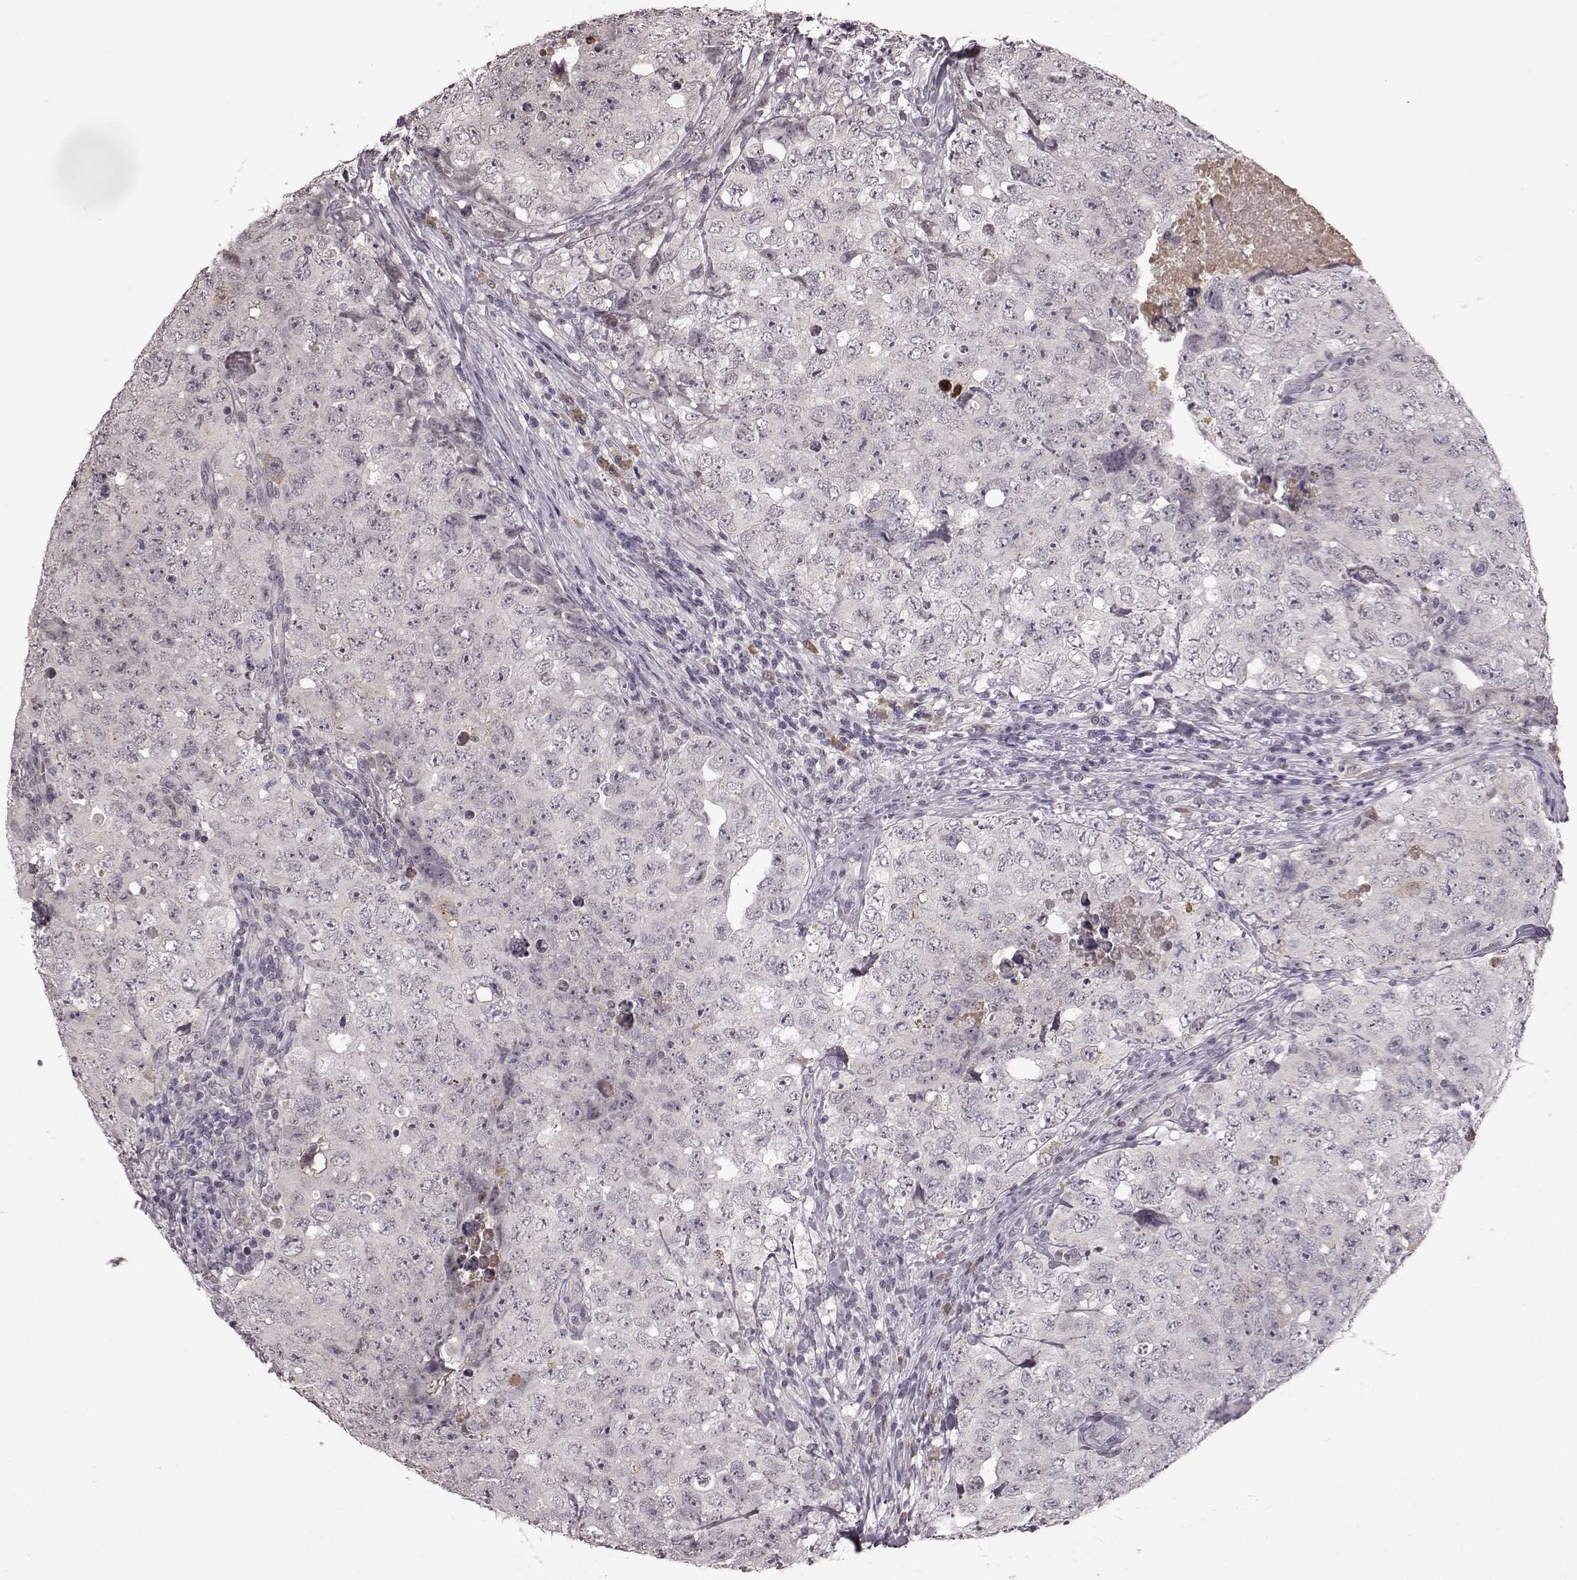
{"staining": {"intensity": "negative", "quantity": "none", "location": "none"}, "tissue": "testis cancer", "cell_type": "Tumor cells", "image_type": "cancer", "snomed": [{"axis": "morphology", "description": "Seminoma, NOS"}, {"axis": "topography", "description": "Testis"}], "caption": "The micrograph demonstrates no significant staining in tumor cells of testis seminoma.", "gene": "NRL", "patient": {"sex": "male", "age": 34}}